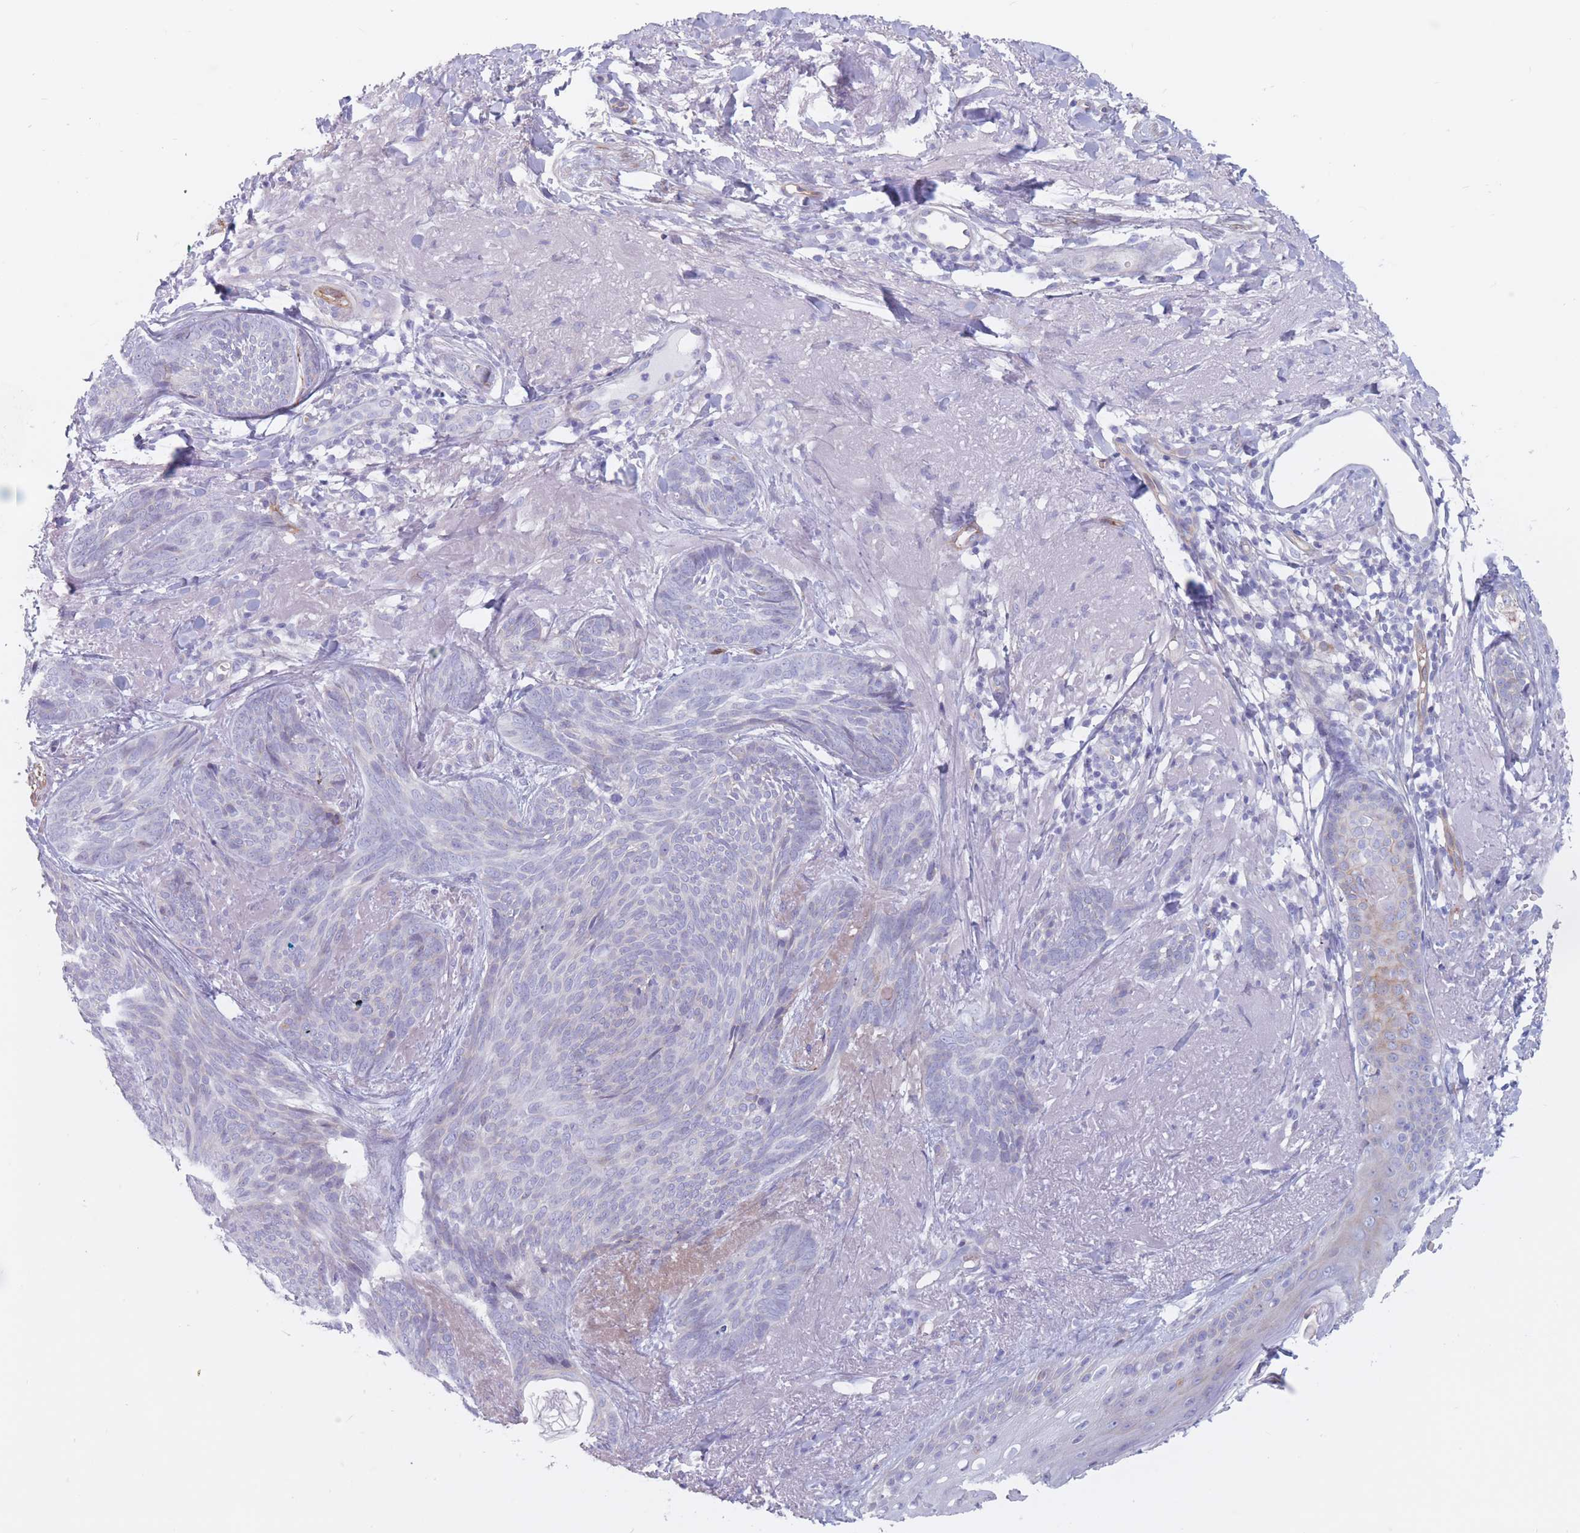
{"staining": {"intensity": "negative", "quantity": "none", "location": "none"}, "tissue": "skin cancer", "cell_type": "Tumor cells", "image_type": "cancer", "snomed": [{"axis": "morphology", "description": "Basal cell carcinoma"}, {"axis": "topography", "description": "Skin"}], "caption": "DAB (3,3'-diaminobenzidine) immunohistochemical staining of skin basal cell carcinoma exhibits no significant staining in tumor cells.", "gene": "PLPP1", "patient": {"sex": "female", "age": 86}}